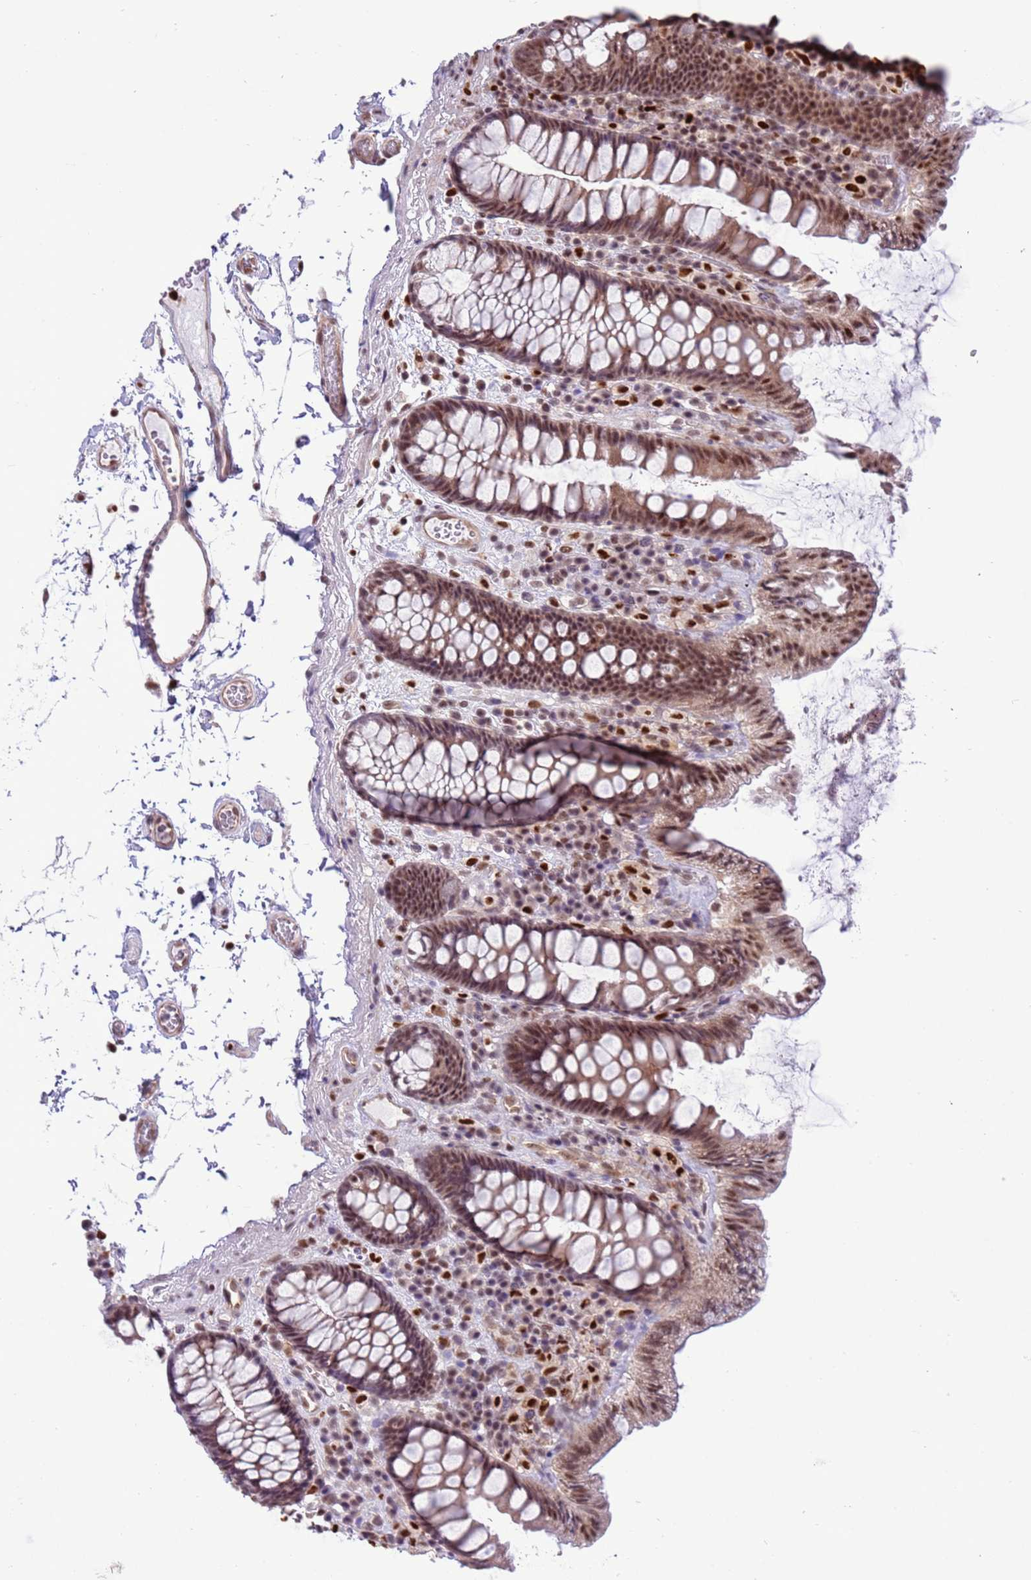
{"staining": {"intensity": "moderate", "quantity": ">75%", "location": "nuclear"}, "tissue": "colon", "cell_type": "Endothelial cells", "image_type": "normal", "snomed": [{"axis": "morphology", "description": "Normal tissue, NOS"}, {"axis": "topography", "description": "Colon"}], "caption": "IHC of normal human colon exhibits medium levels of moderate nuclear positivity in about >75% of endothelial cells. (DAB (3,3'-diaminobenzidine) = brown stain, brightfield microscopy at high magnification).", "gene": "PRPF6", "patient": {"sex": "male", "age": 84}}